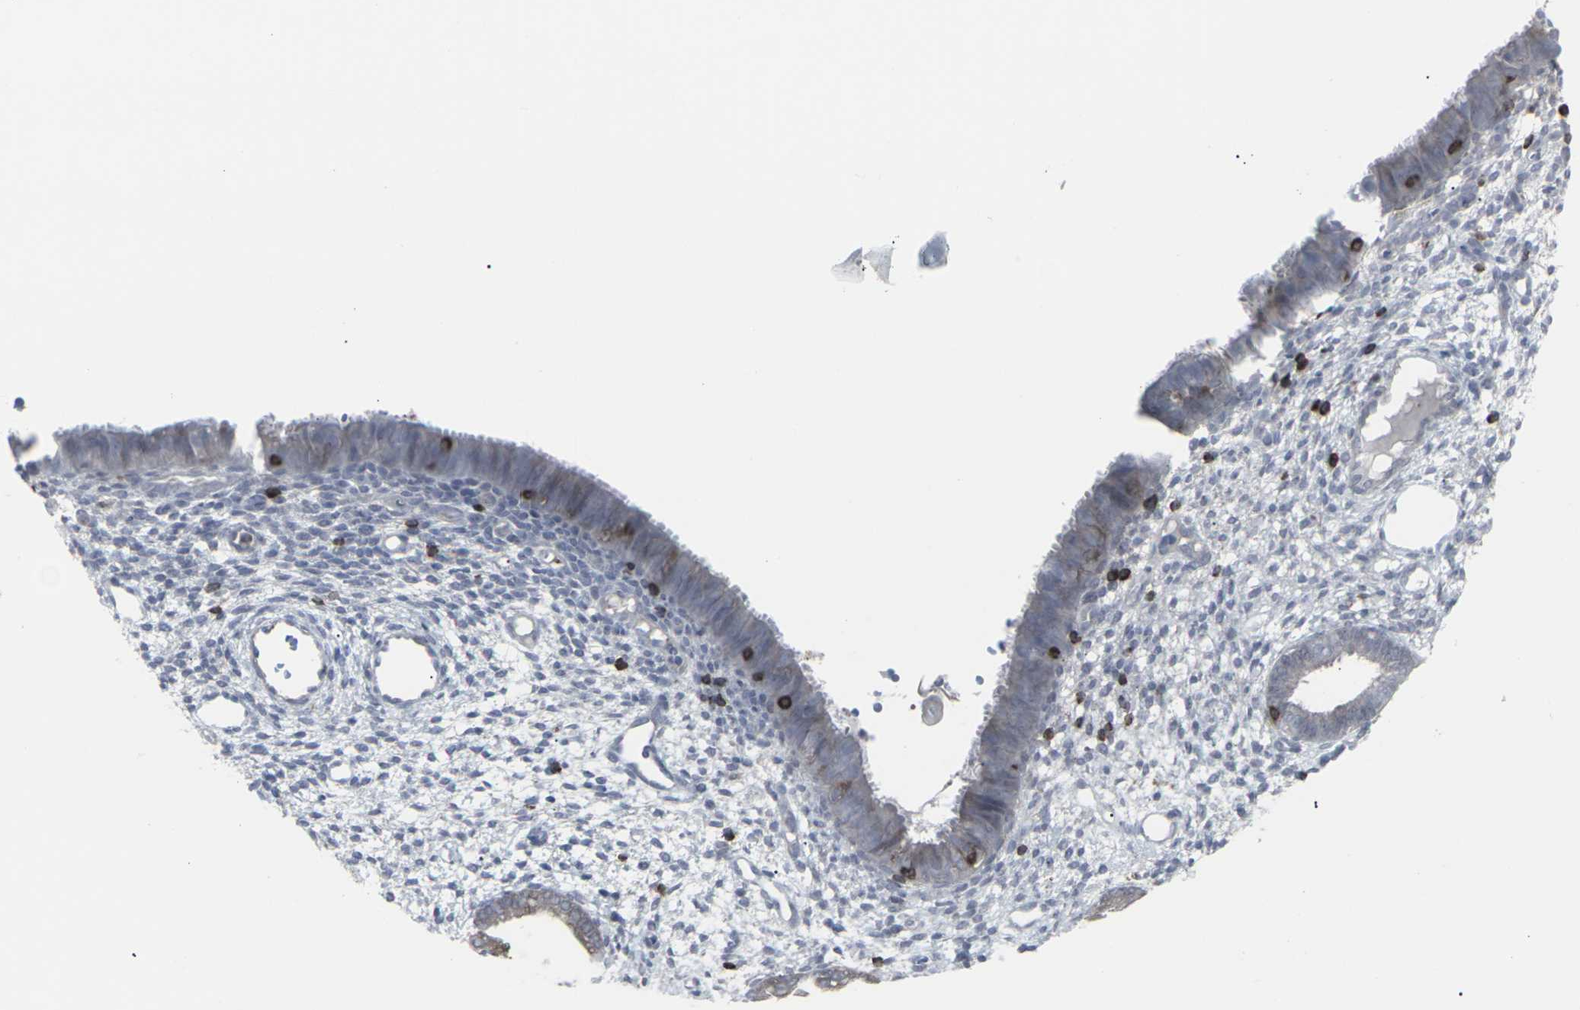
{"staining": {"intensity": "negative", "quantity": "none", "location": "none"}, "tissue": "endometrium", "cell_type": "Cells in endometrial stroma", "image_type": "normal", "snomed": [{"axis": "morphology", "description": "Normal tissue, NOS"}, {"axis": "topography", "description": "Endometrium"}], "caption": "High magnification brightfield microscopy of normal endometrium stained with DAB (3,3'-diaminobenzidine) (brown) and counterstained with hematoxylin (blue): cells in endometrial stroma show no significant positivity.", "gene": "APOBEC2", "patient": {"sex": "female", "age": 61}}